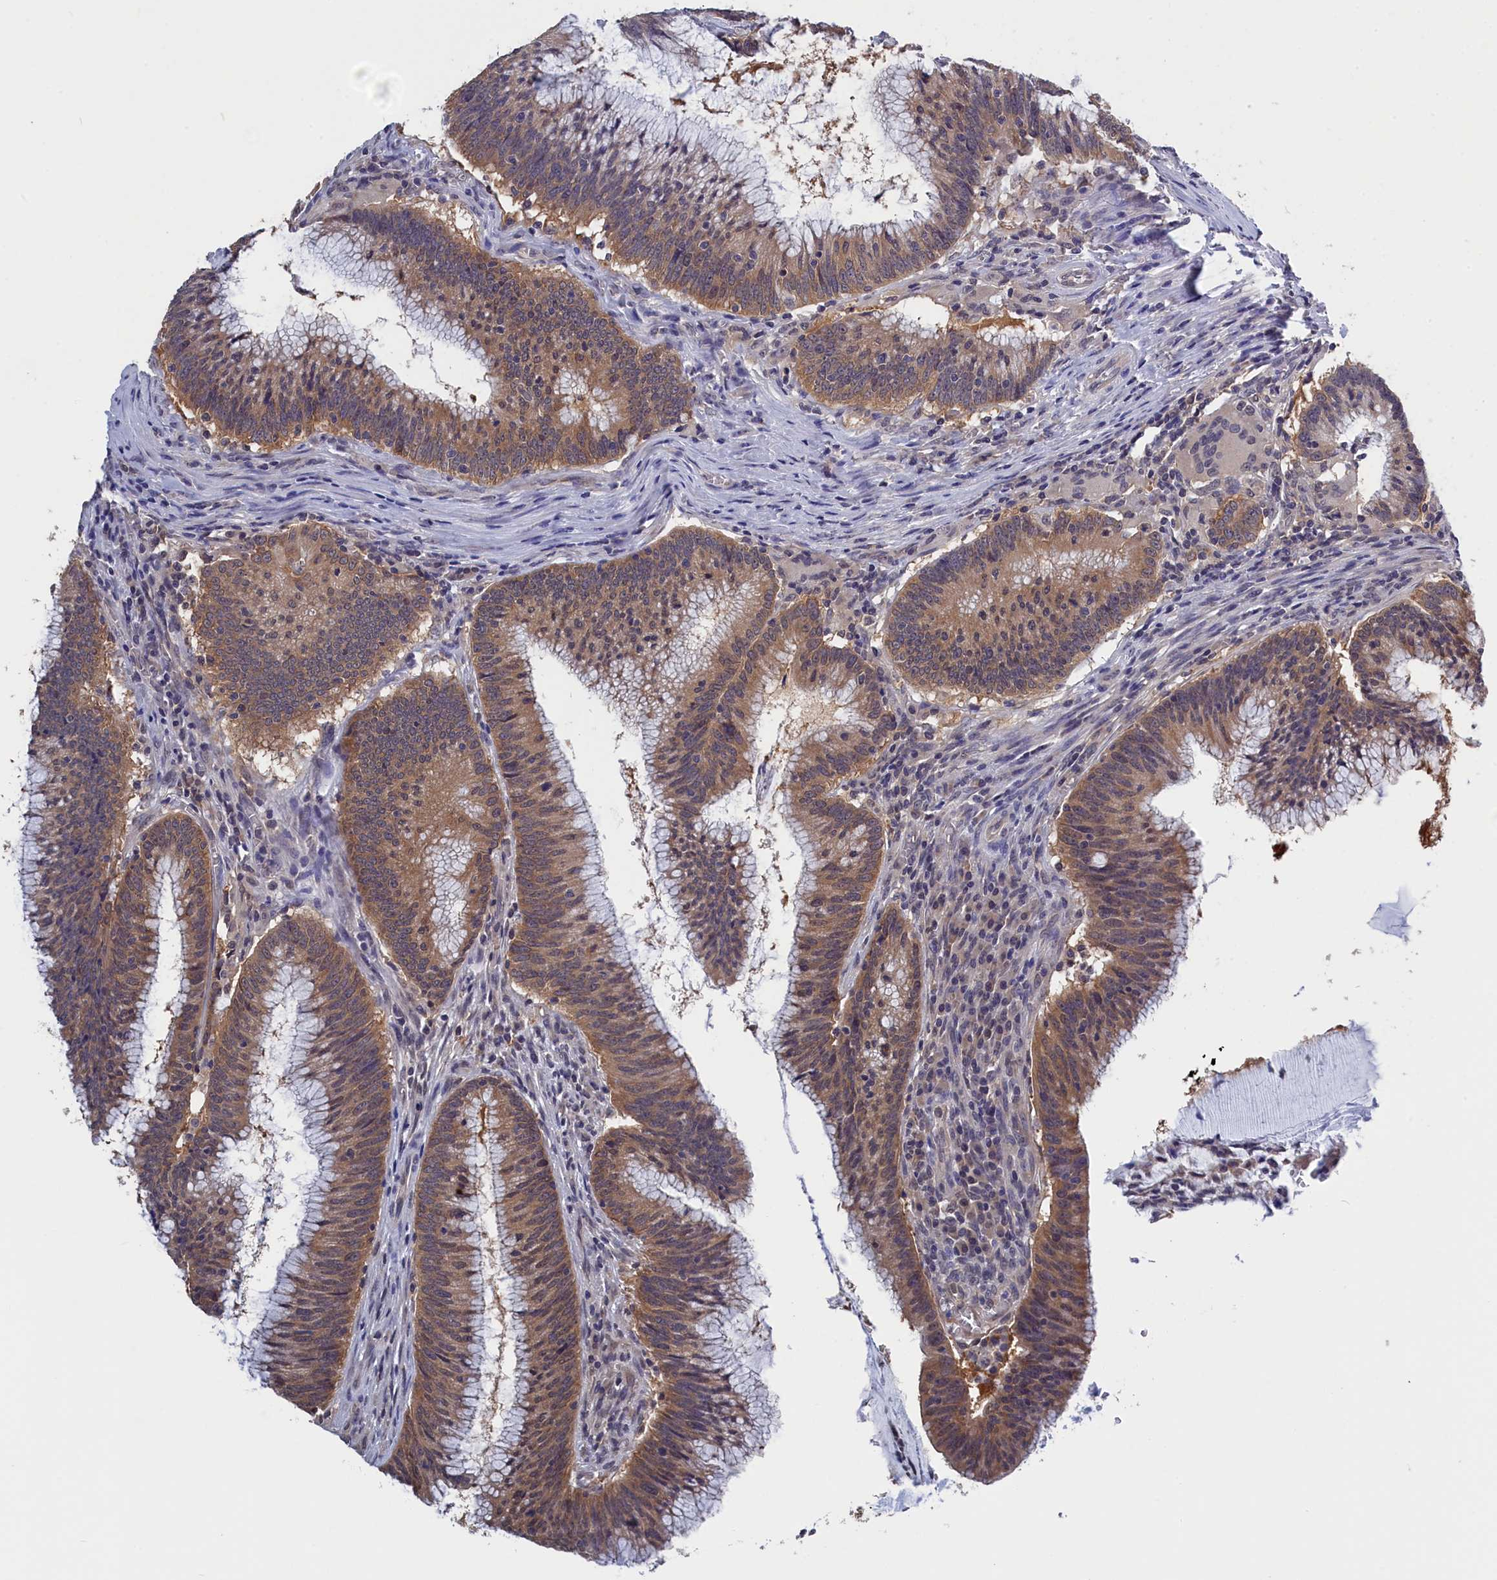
{"staining": {"intensity": "moderate", "quantity": ">75%", "location": "cytoplasmic/membranous"}, "tissue": "colorectal cancer", "cell_type": "Tumor cells", "image_type": "cancer", "snomed": [{"axis": "morphology", "description": "Adenocarcinoma, NOS"}, {"axis": "topography", "description": "Rectum"}], "caption": "This micrograph displays colorectal cancer (adenocarcinoma) stained with immunohistochemistry (IHC) to label a protein in brown. The cytoplasmic/membranous of tumor cells show moderate positivity for the protein. Nuclei are counter-stained blue.", "gene": "PGP", "patient": {"sex": "female", "age": 77}}